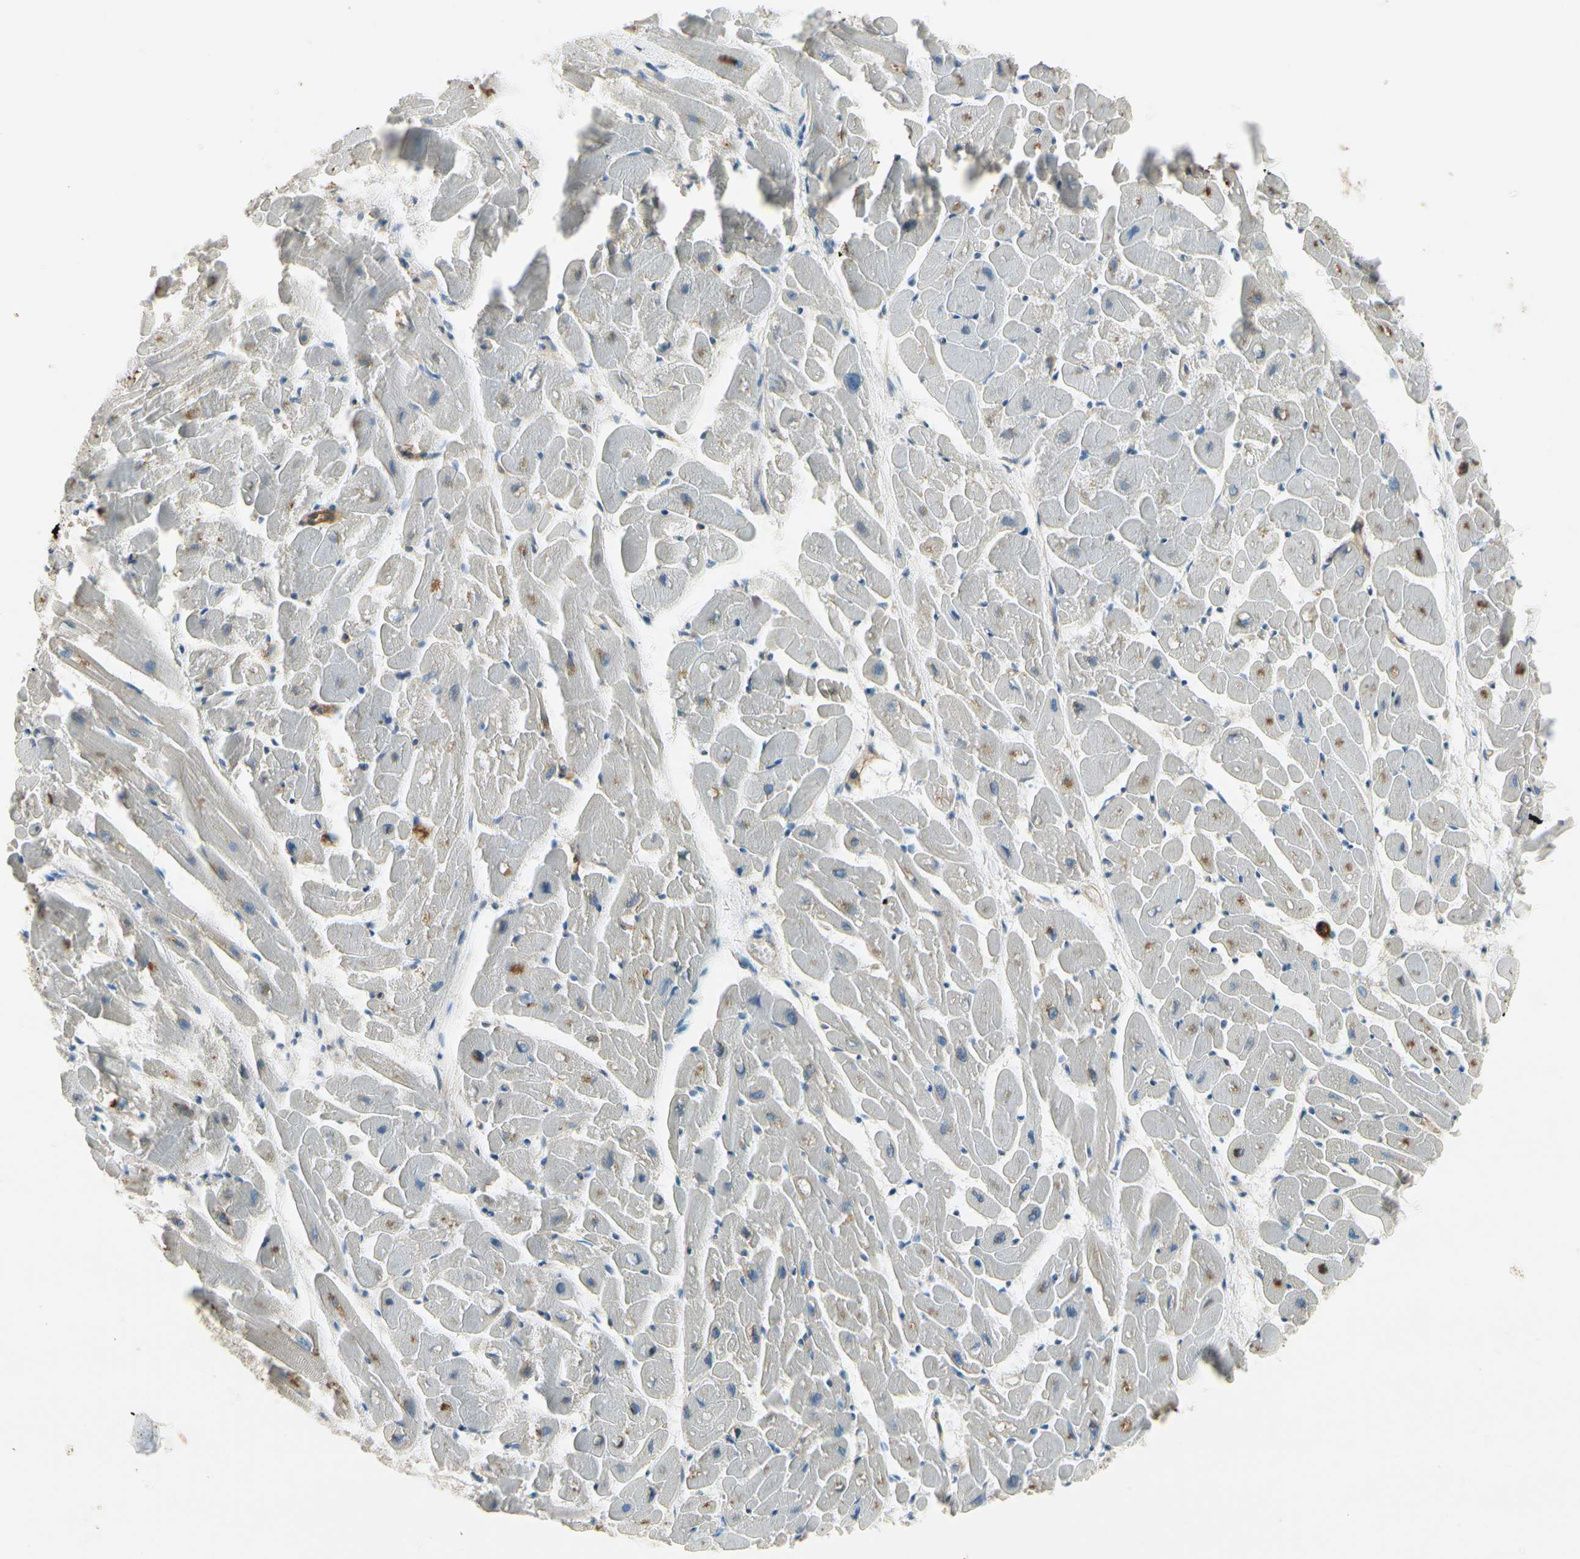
{"staining": {"intensity": "moderate", "quantity": ">75%", "location": "cytoplasmic/membranous"}, "tissue": "heart muscle", "cell_type": "Cardiomyocytes", "image_type": "normal", "snomed": [{"axis": "morphology", "description": "Normal tissue, NOS"}, {"axis": "topography", "description": "Heart"}], "caption": "Protein expression analysis of normal heart muscle reveals moderate cytoplasmic/membranous positivity in about >75% of cardiomyocytes. (Brightfield microscopy of DAB IHC at high magnification).", "gene": "ITGA3", "patient": {"sex": "female", "age": 19}}